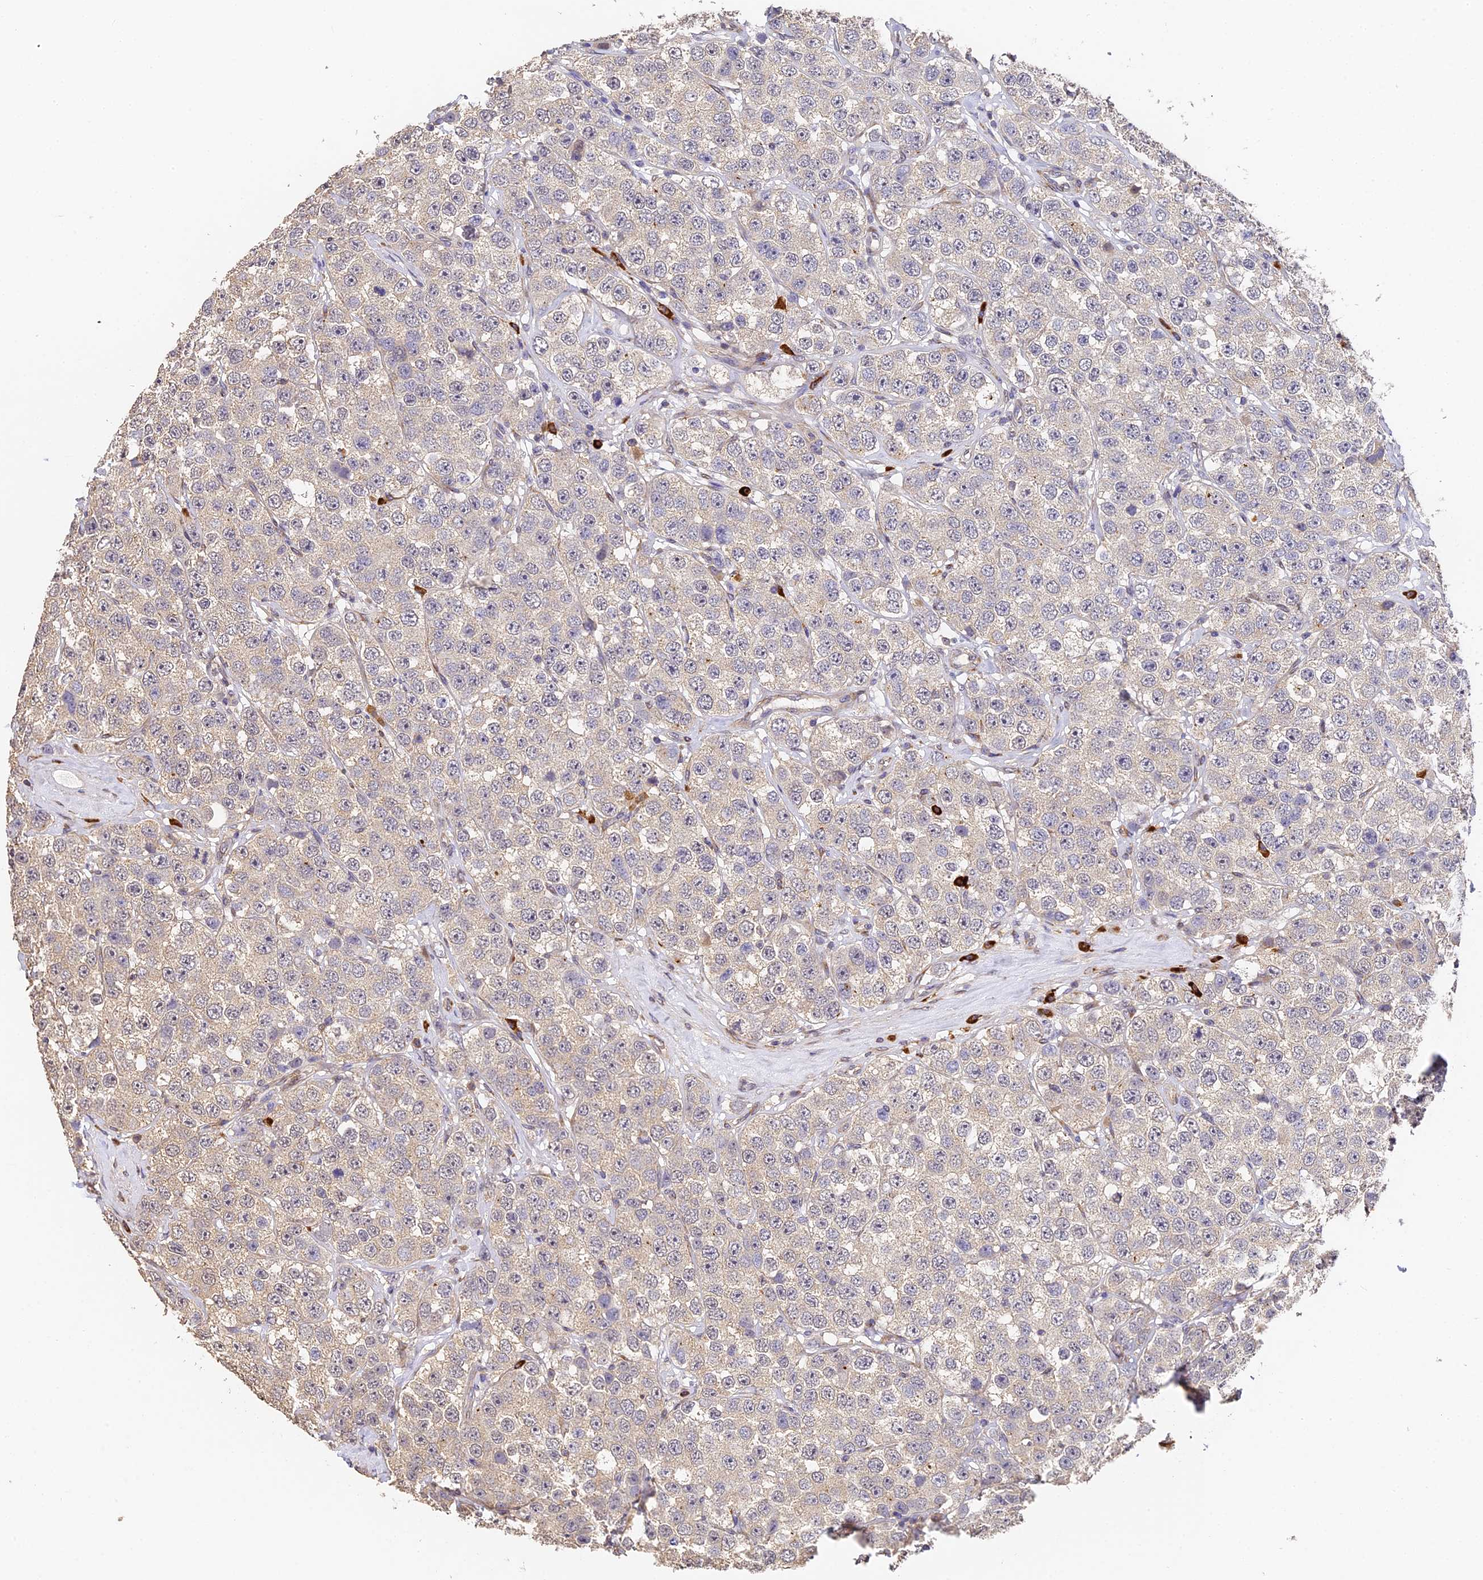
{"staining": {"intensity": "negative", "quantity": "none", "location": "none"}, "tissue": "testis cancer", "cell_type": "Tumor cells", "image_type": "cancer", "snomed": [{"axis": "morphology", "description": "Seminoma, NOS"}, {"axis": "topography", "description": "Testis"}], "caption": "DAB (3,3'-diaminobenzidine) immunohistochemical staining of testis cancer (seminoma) demonstrates no significant staining in tumor cells.", "gene": "SLC11A1", "patient": {"sex": "male", "age": 28}}